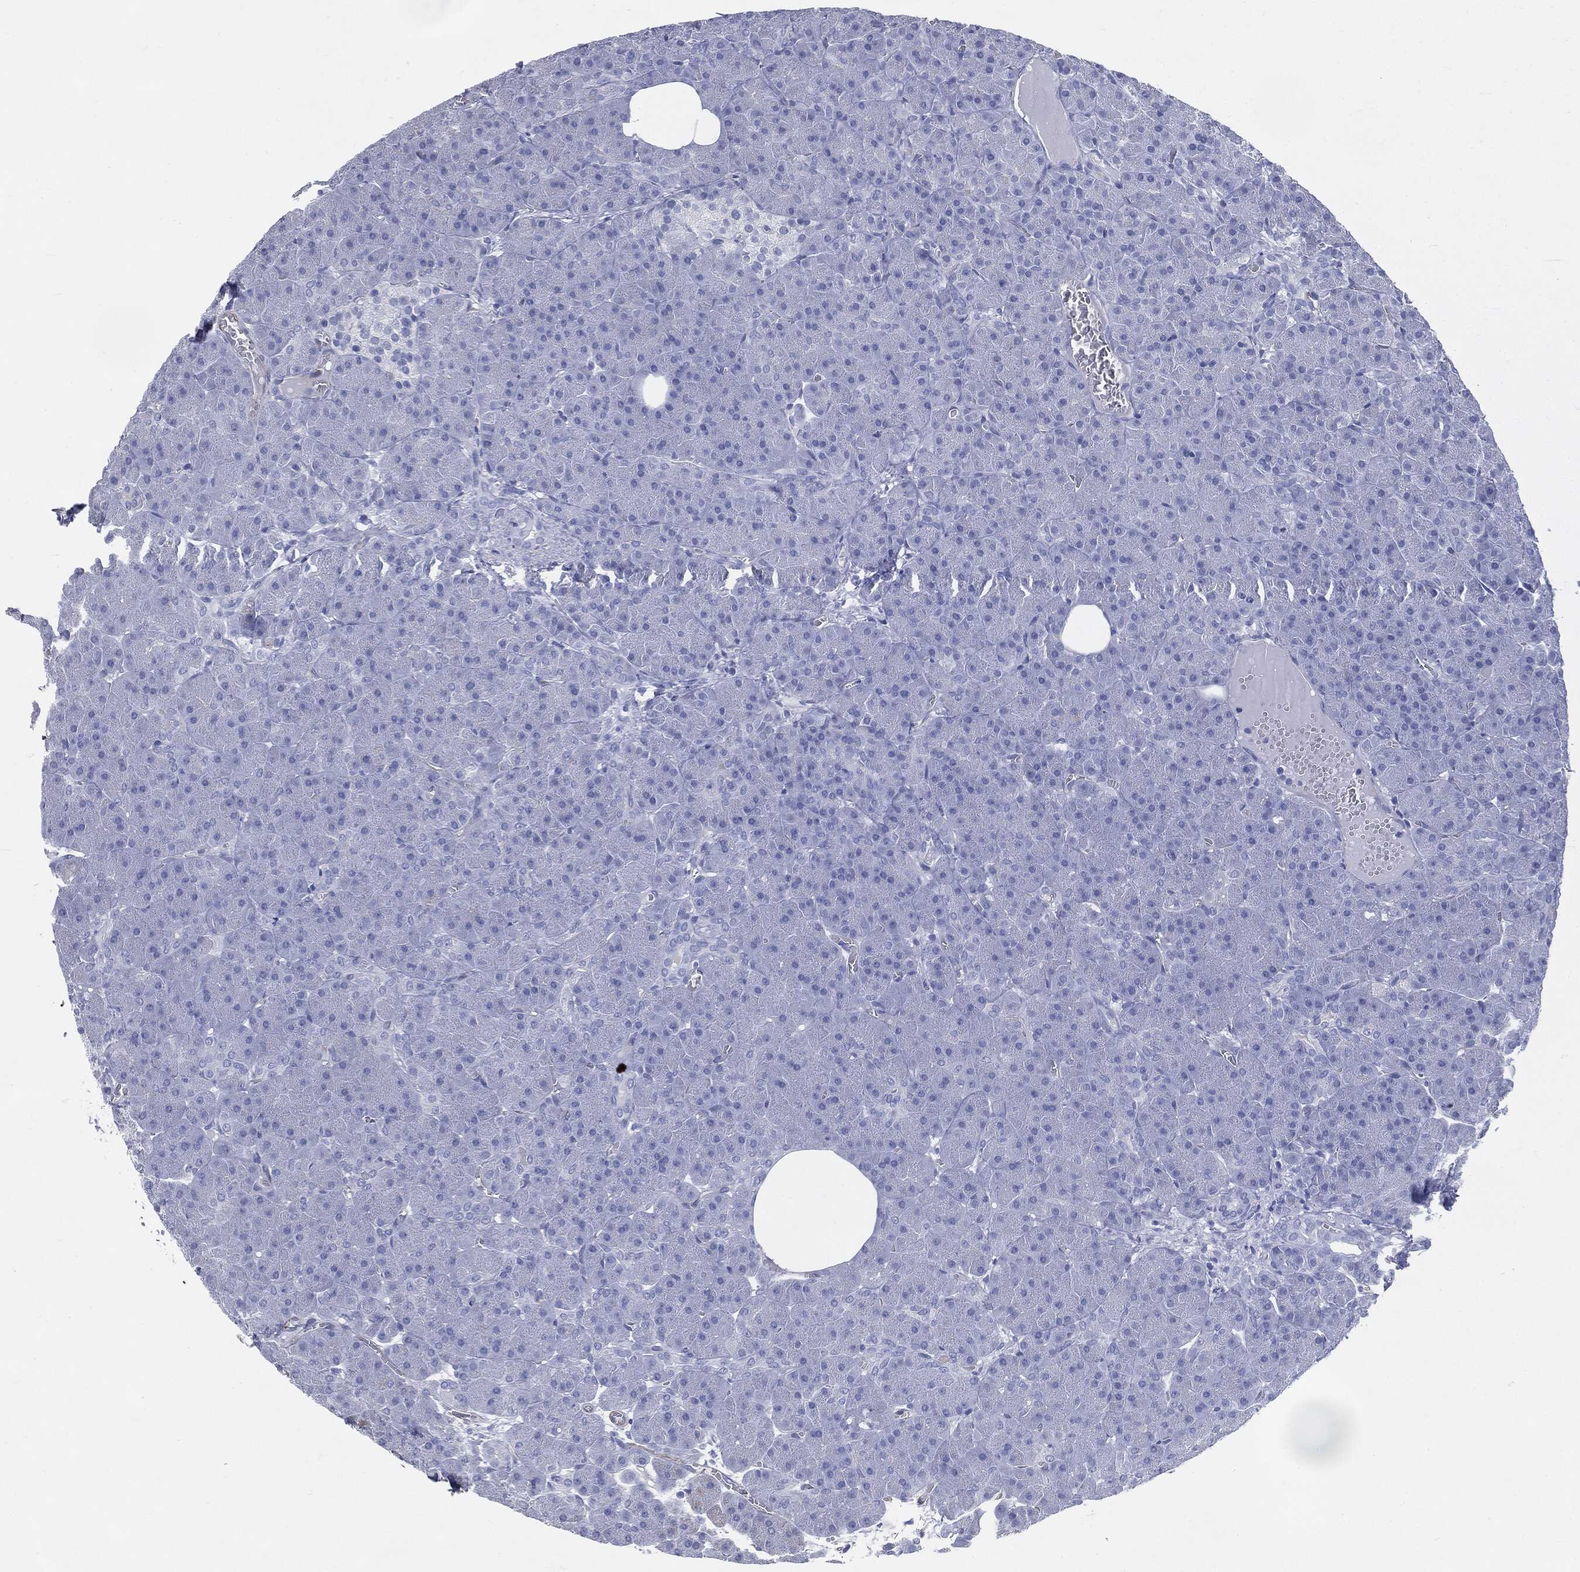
{"staining": {"intensity": "negative", "quantity": "none", "location": "none"}, "tissue": "pancreas", "cell_type": "Exocrine glandular cells", "image_type": "normal", "snomed": [{"axis": "morphology", "description": "Normal tissue, NOS"}, {"axis": "topography", "description": "Pancreas"}], "caption": "IHC photomicrograph of normal pancreas: pancreas stained with DAB (3,3'-diaminobenzidine) reveals no significant protein staining in exocrine glandular cells. Brightfield microscopy of immunohistochemistry stained with DAB (brown) and hematoxylin (blue), captured at high magnification.", "gene": "MUC5AC", "patient": {"sex": "male", "age": 61}}